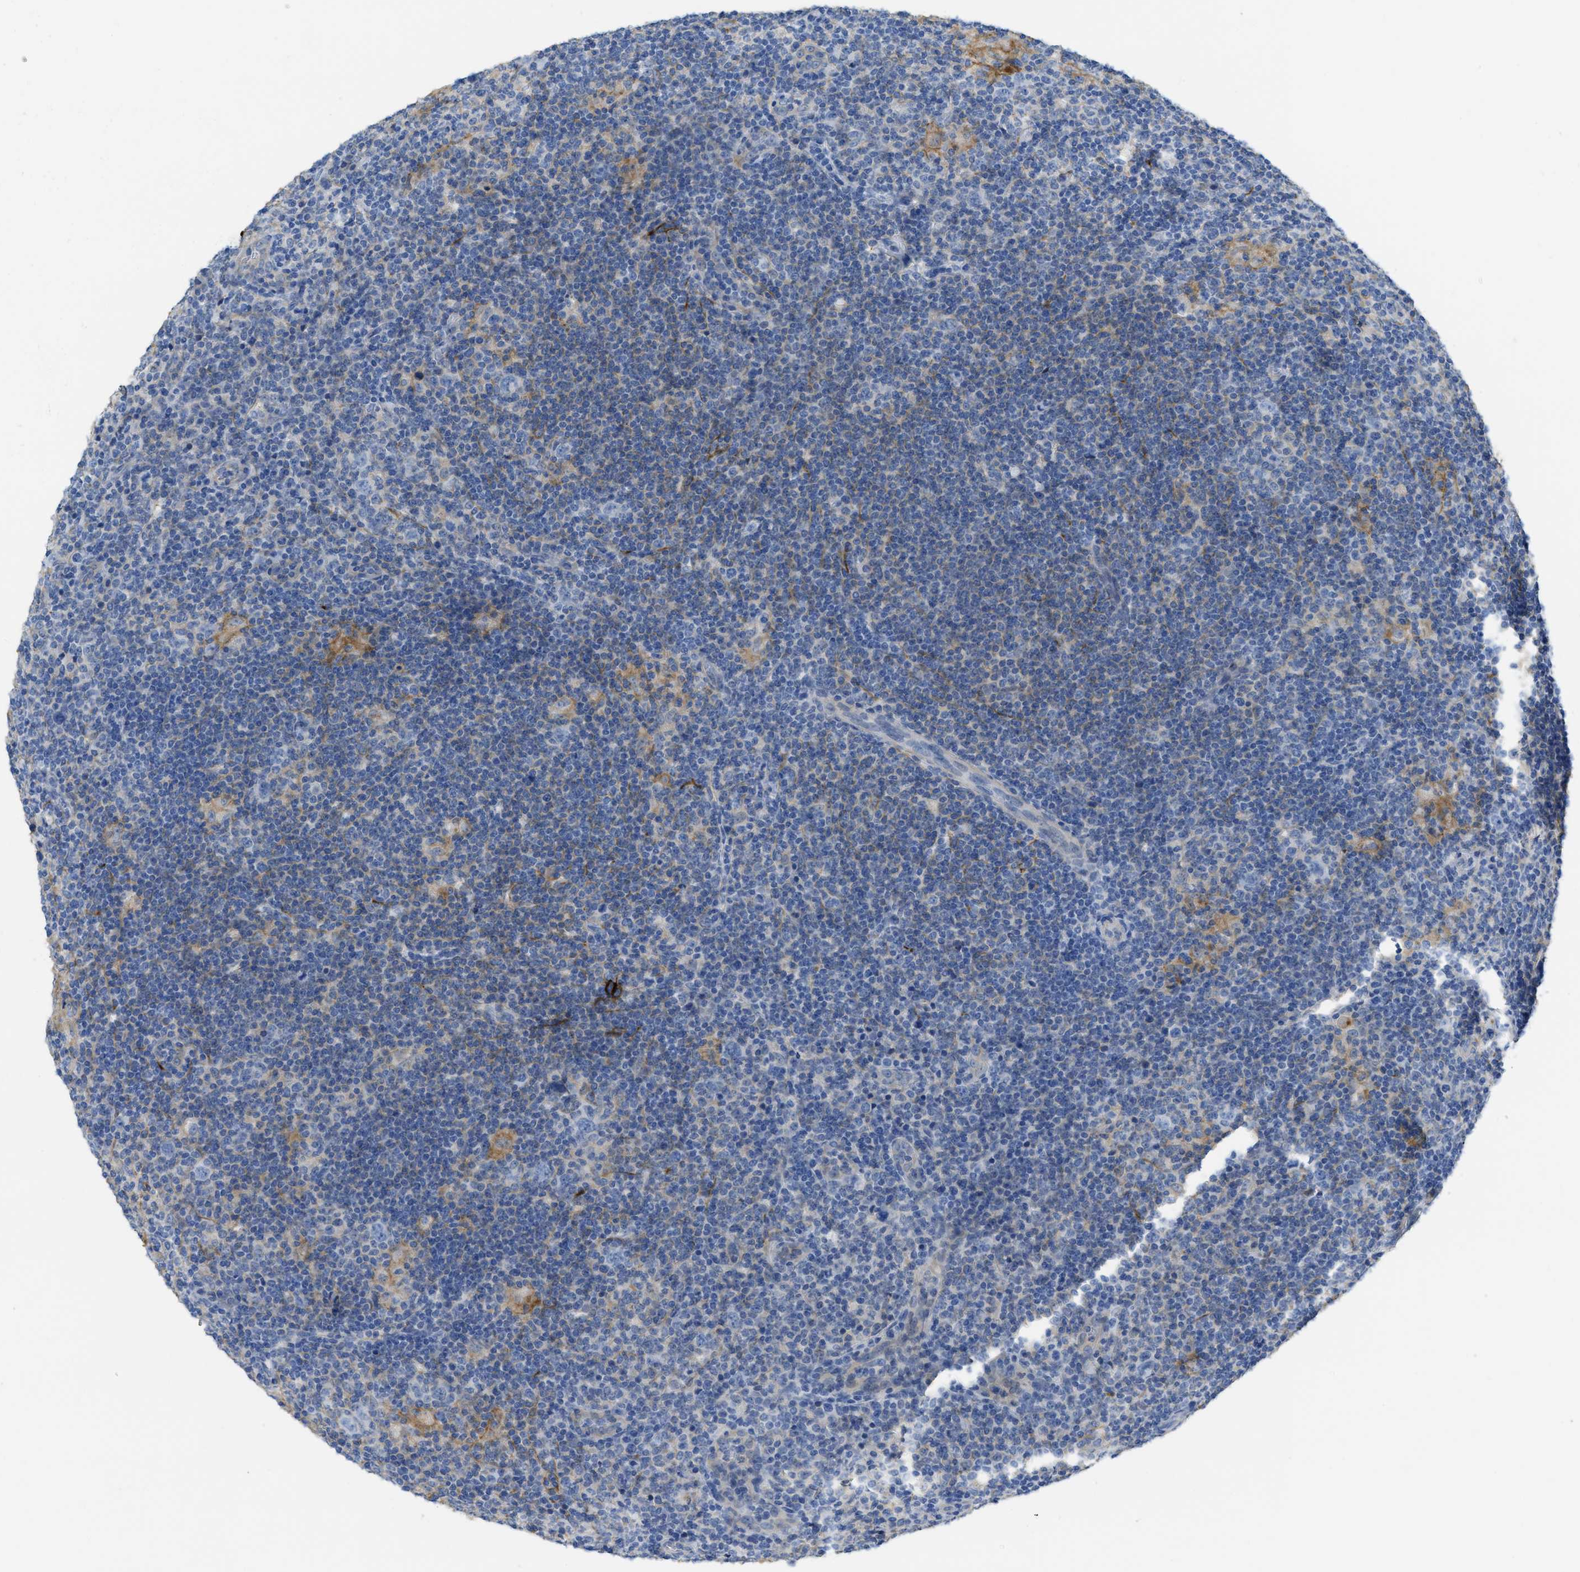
{"staining": {"intensity": "moderate", "quantity": "<25%", "location": "cytoplasmic/membranous"}, "tissue": "lymphoma", "cell_type": "Tumor cells", "image_type": "cancer", "snomed": [{"axis": "morphology", "description": "Hodgkin's disease, NOS"}, {"axis": "topography", "description": "Lymph node"}], "caption": "Immunohistochemistry (IHC) (DAB (3,3'-diaminobenzidine)) staining of Hodgkin's disease demonstrates moderate cytoplasmic/membranous protein positivity in about <25% of tumor cells. (brown staining indicates protein expression, while blue staining denotes nuclei).", "gene": "CNNM4", "patient": {"sex": "female", "age": 57}}